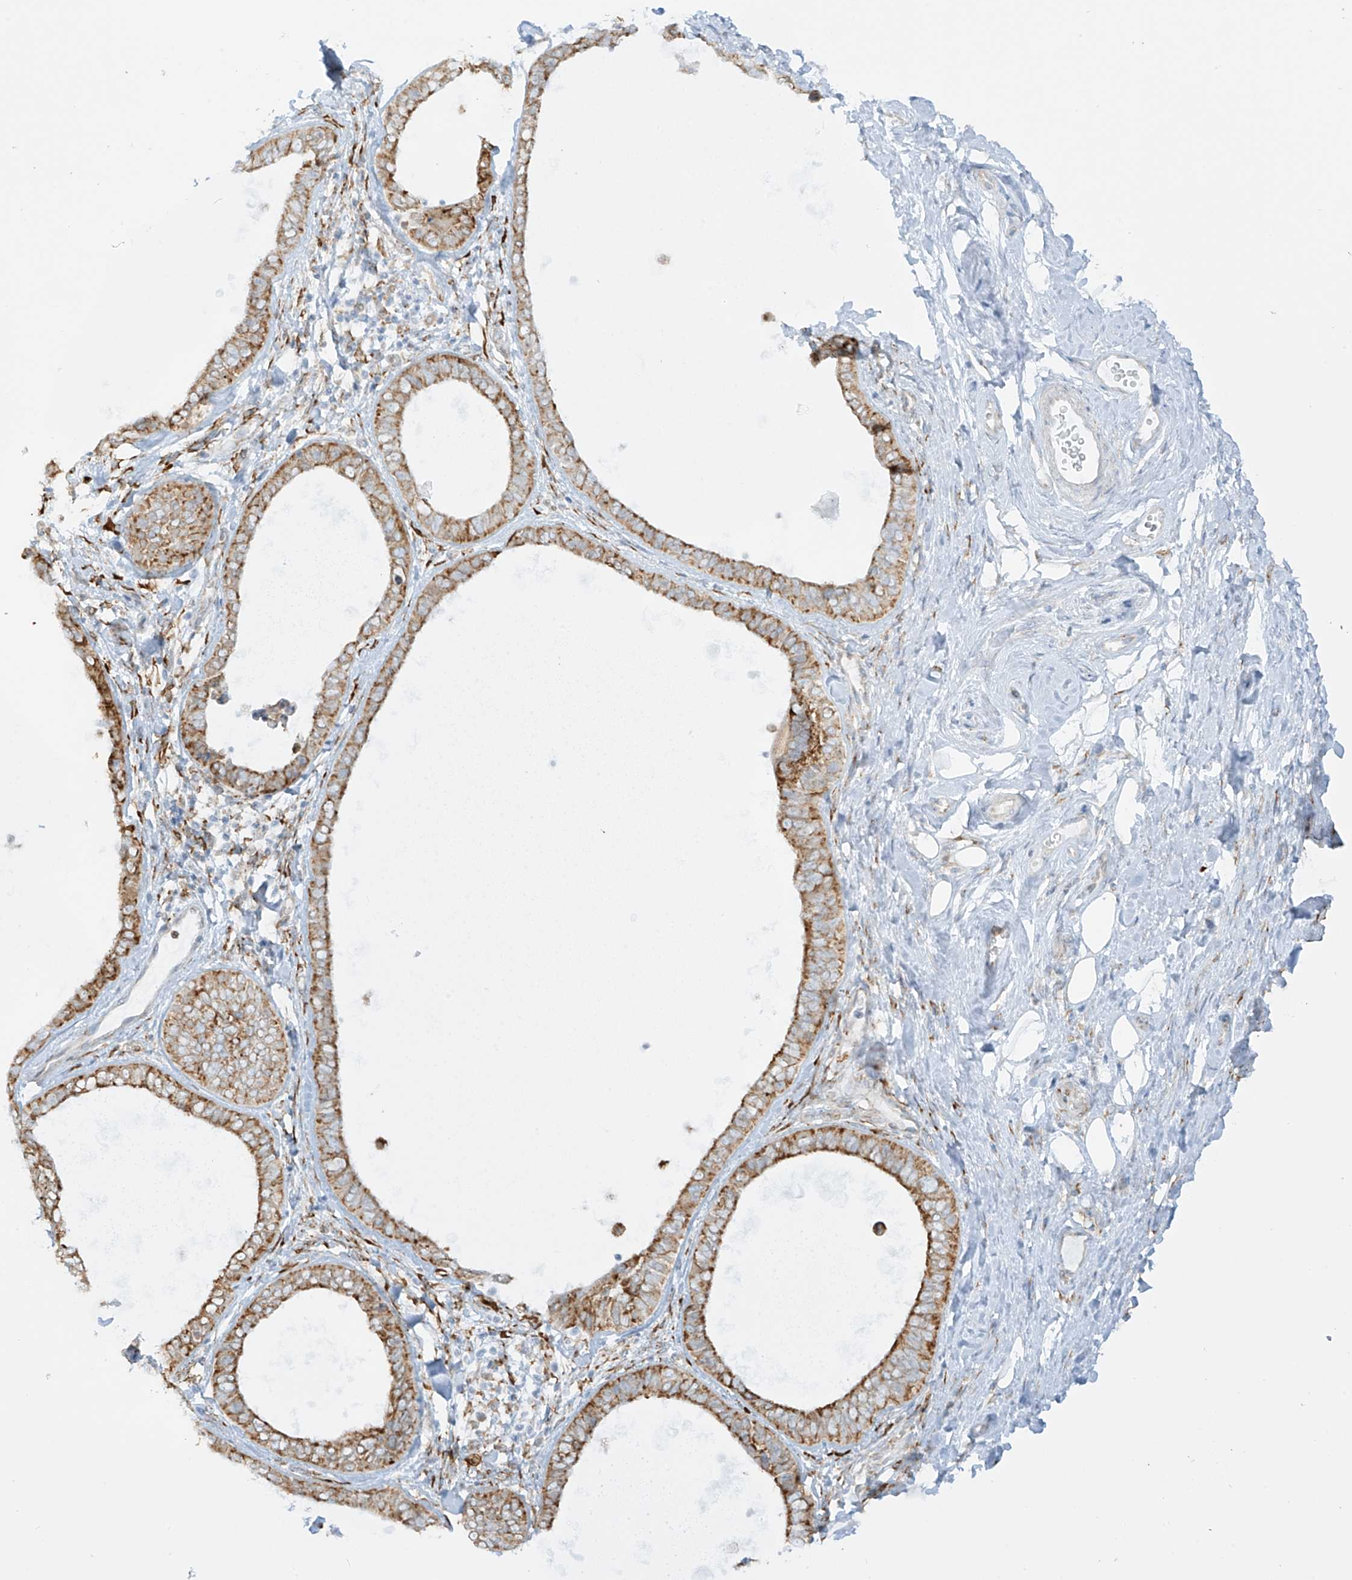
{"staining": {"intensity": "moderate", "quantity": ">75%", "location": "cytoplasmic/membranous"}, "tissue": "skin cancer", "cell_type": "Tumor cells", "image_type": "cancer", "snomed": [{"axis": "morphology", "description": "Basal cell carcinoma"}, {"axis": "topography", "description": "Skin"}], "caption": "IHC (DAB (3,3'-diaminobenzidine)) staining of skin basal cell carcinoma demonstrates moderate cytoplasmic/membranous protein staining in about >75% of tumor cells.", "gene": "LRRC59", "patient": {"sex": "male", "age": 62}}